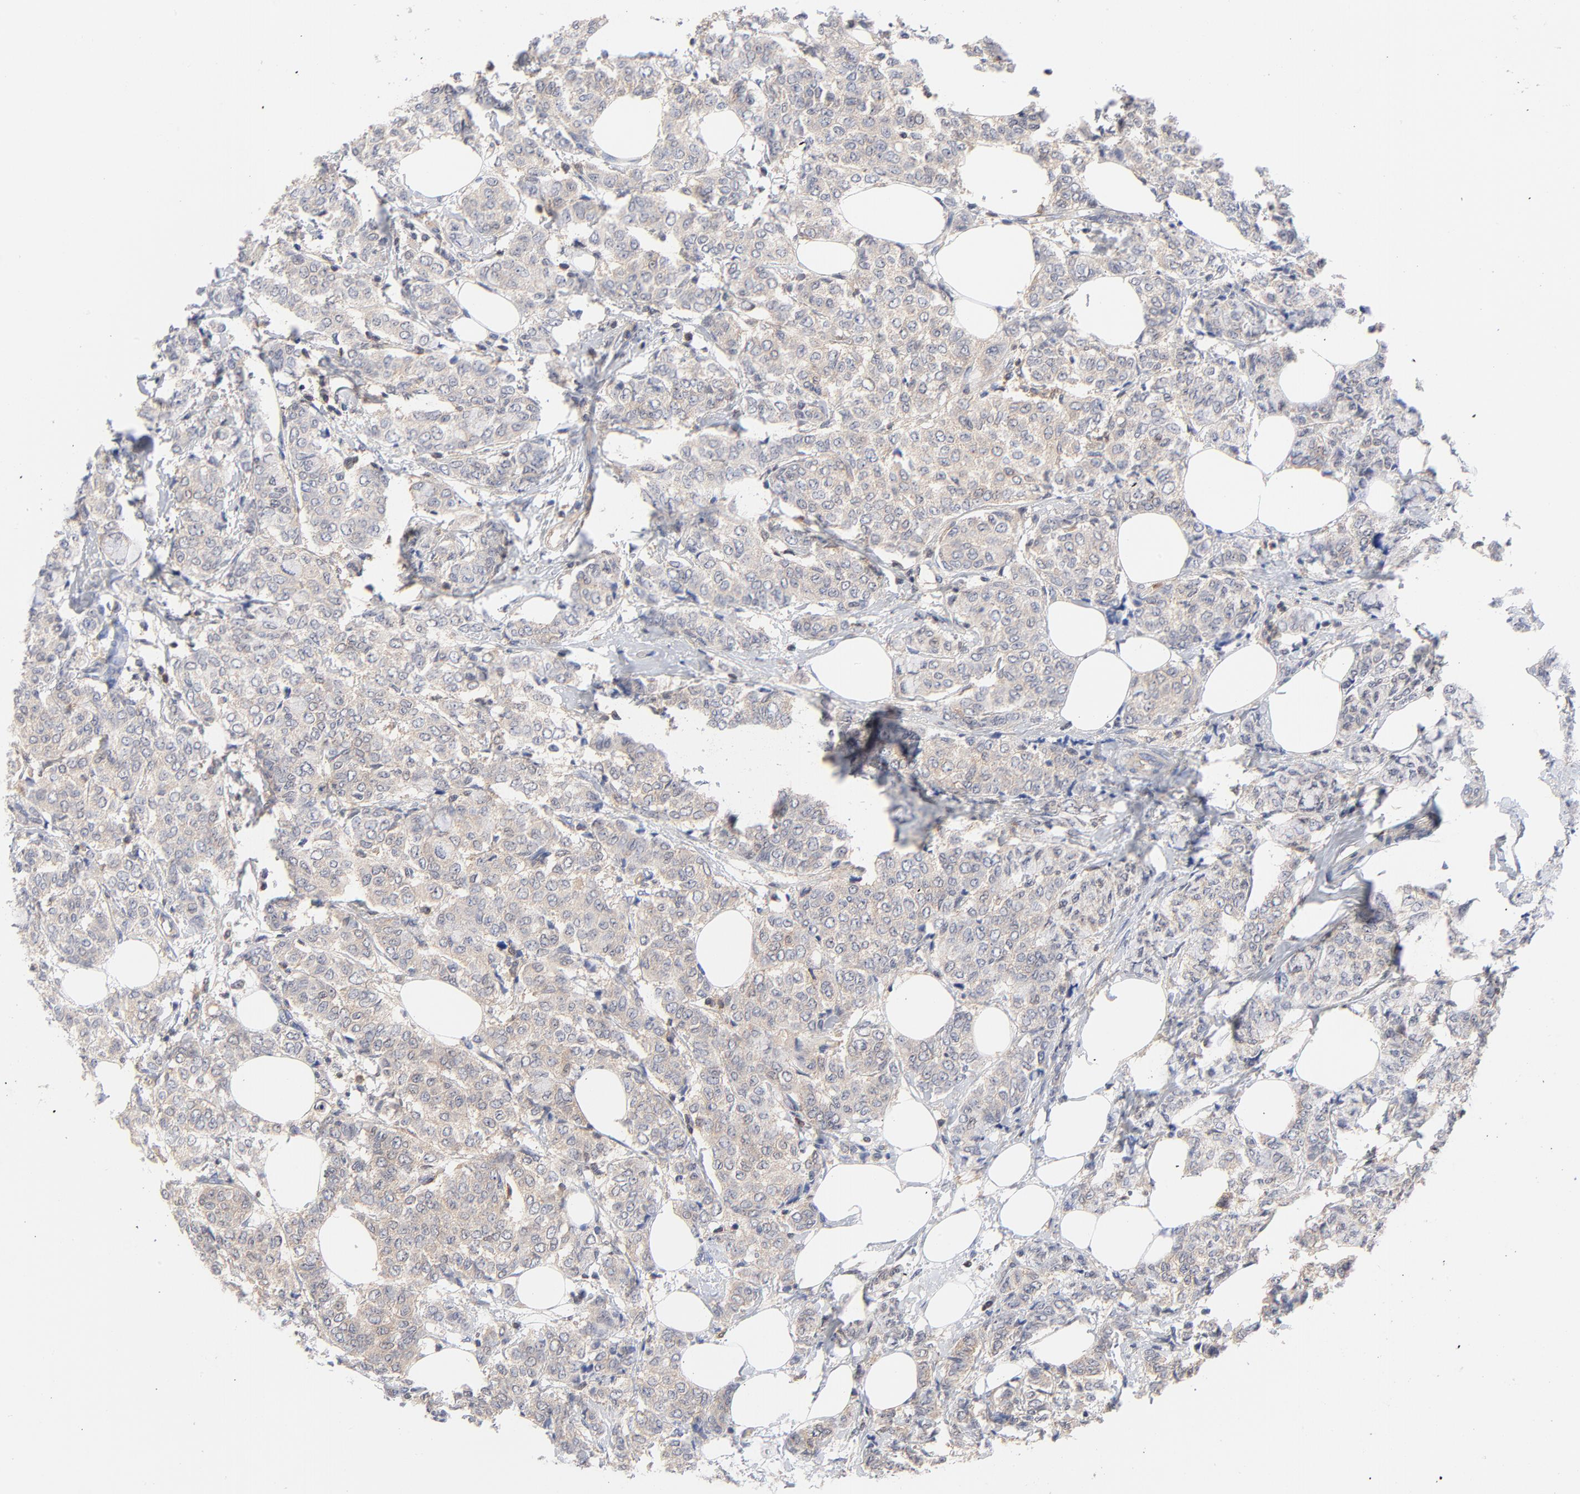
{"staining": {"intensity": "weak", "quantity": ">75%", "location": "cytoplasmic/membranous"}, "tissue": "breast cancer", "cell_type": "Tumor cells", "image_type": "cancer", "snomed": [{"axis": "morphology", "description": "Lobular carcinoma"}, {"axis": "topography", "description": "Breast"}], "caption": "Breast cancer (lobular carcinoma) was stained to show a protein in brown. There is low levels of weak cytoplasmic/membranous positivity in about >75% of tumor cells.", "gene": "CAB39L", "patient": {"sex": "female", "age": 60}}